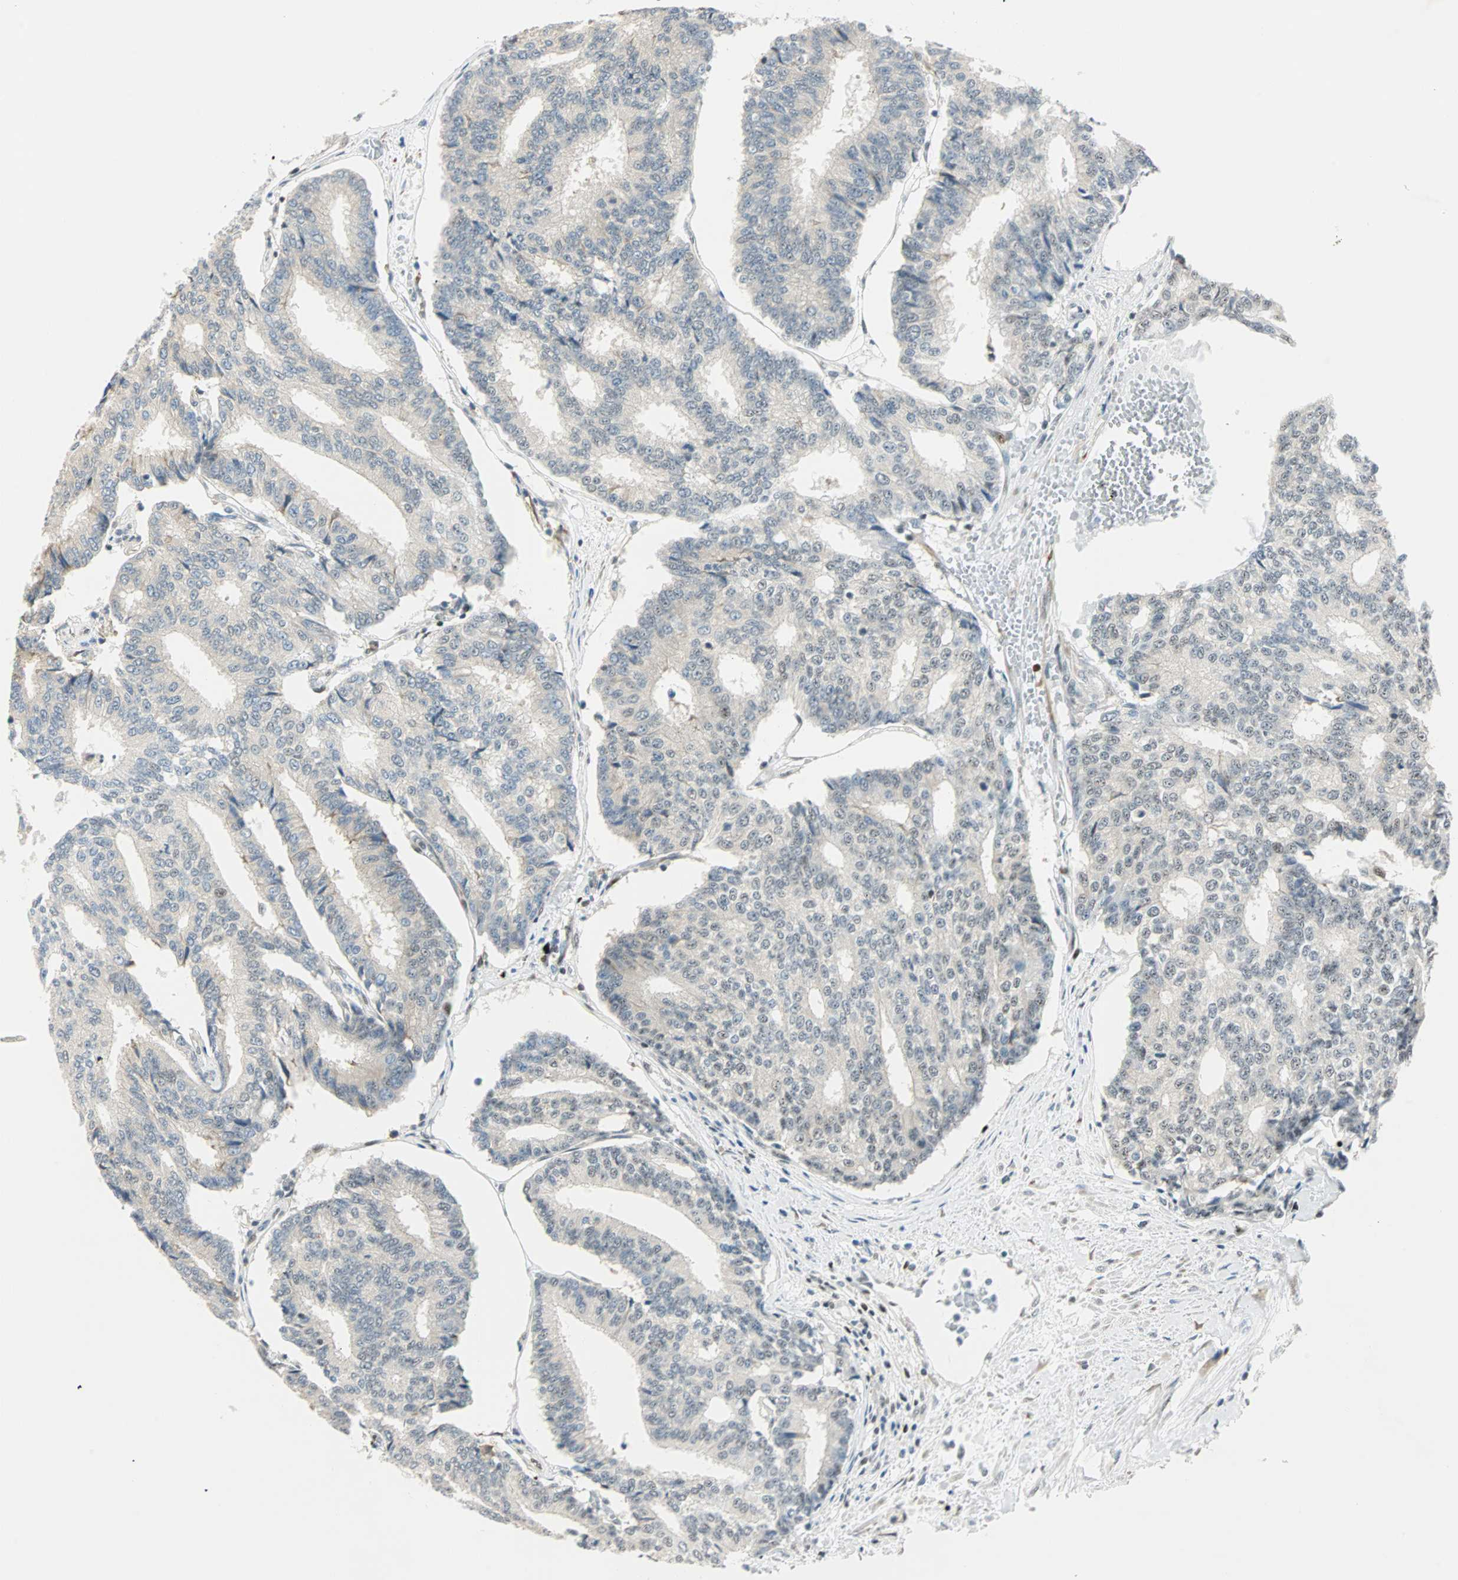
{"staining": {"intensity": "negative", "quantity": "none", "location": "none"}, "tissue": "prostate cancer", "cell_type": "Tumor cells", "image_type": "cancer", "snomed": [{"axis": "morphology", "description": "Adenocarcinoma, High grade"}, {"axis": "topography", "description": "Prostate"}], "caption": "A high-resolution photomicrograph shows immunohistochemistry staining of adenocarcinoma (high-grade) (prostate), which exhibits no significant positivity in tumor cells. Nuclei are stained in blue.", "gene": "MSX2", "patient": {"sex": "male", "age": 55}}